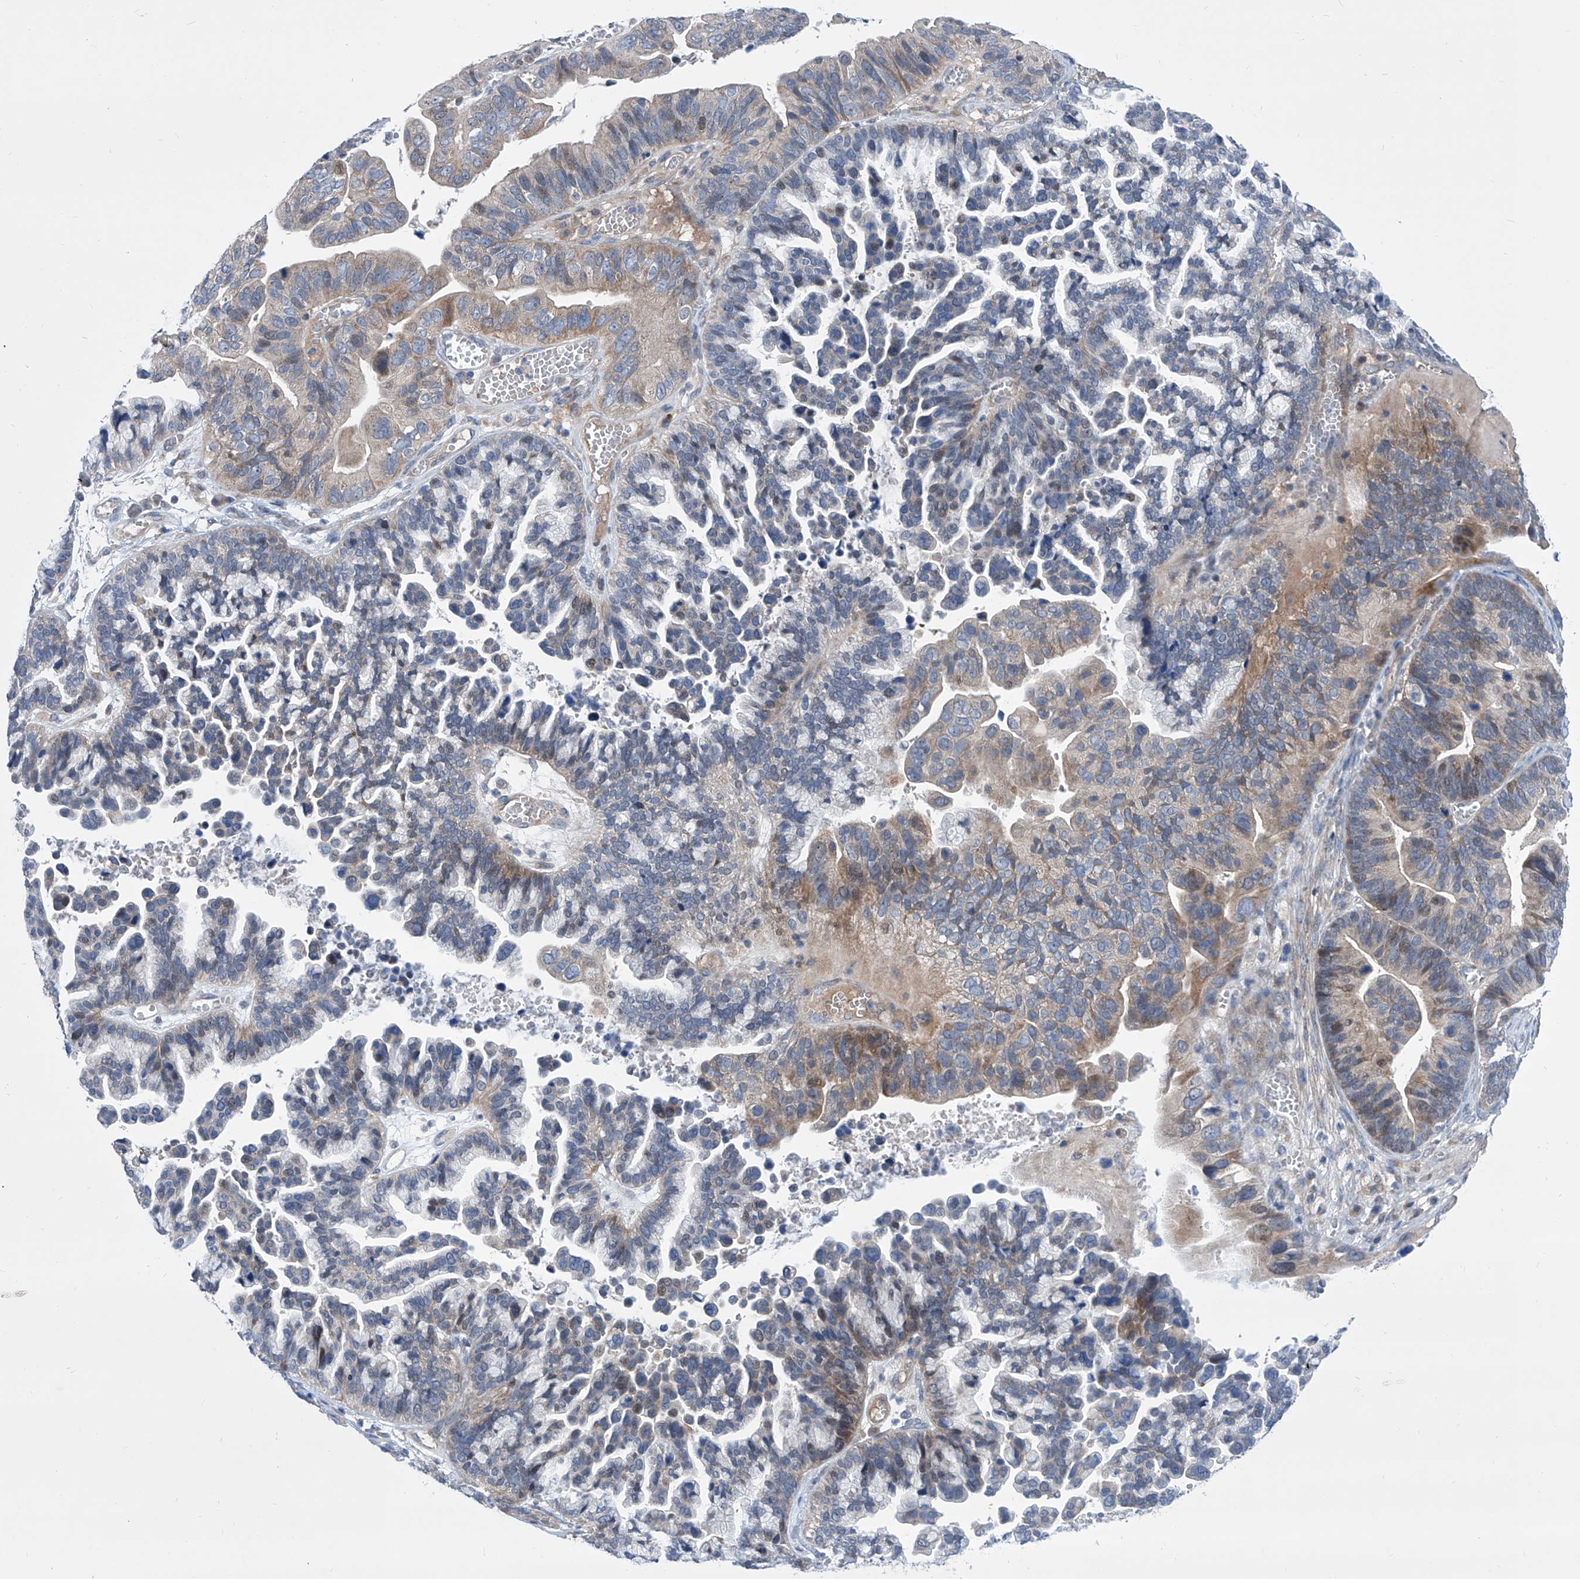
{"staining": {"intensity": "moderate", "quantity": "<25%", "location": "cytoplasmic/membranous"}, "tissue": "ovarian cancer", "cell_type": "Tumor cells", "image_type": "cancer", "snomed": [{"axis": "morphology", "description": "Cystadenocarcinoma, serous, NOS"}, {"axis": "topography", "description": "Ovary"}], "caption": "This image shows ovarian cancer stained with immunohistochemistry to label a protein in brown. The cytoplasmic/membranous of tumor cells show moderate positivity for the protein. Nuclei are counter-stained blue.", "gene": "SRBD1", "patient": {"sex": "female", "age": 56}}